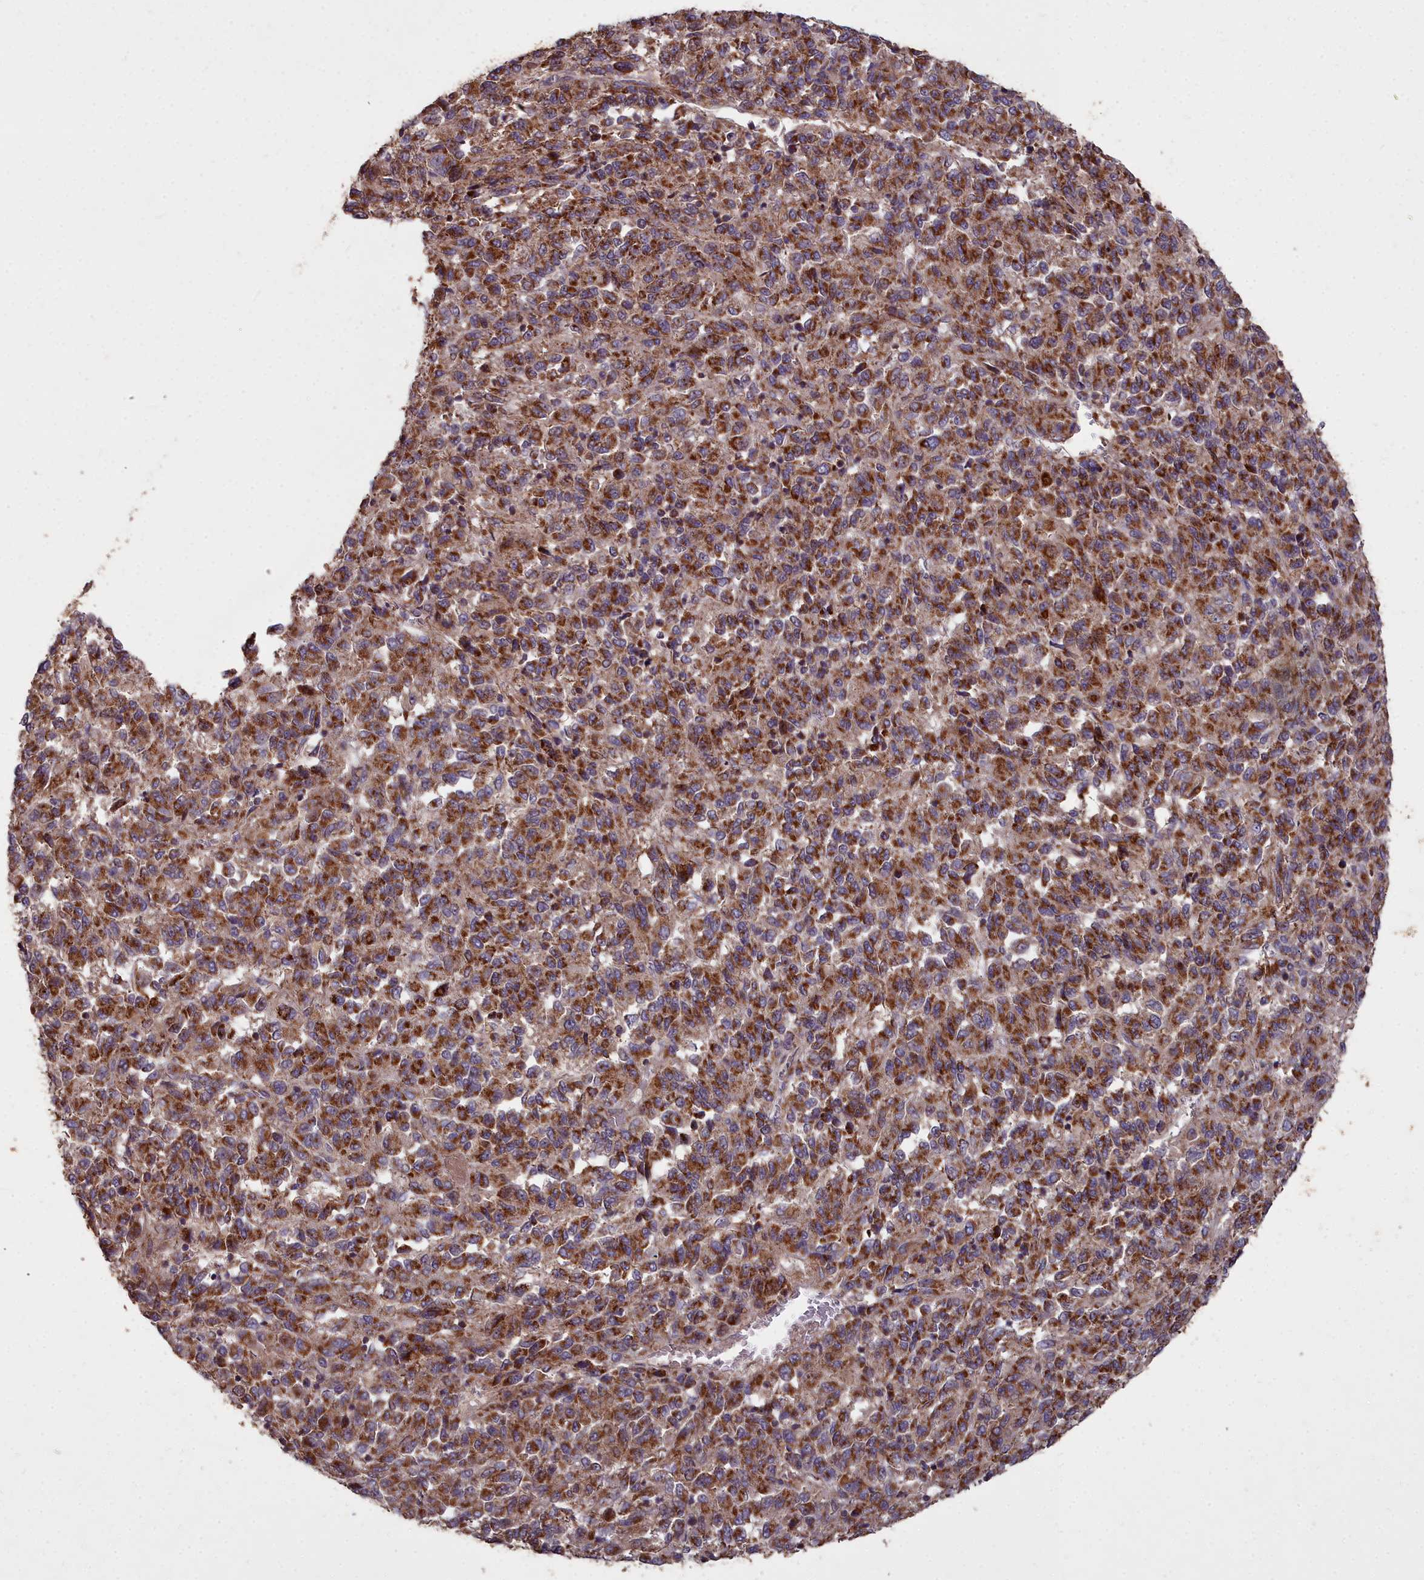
{"staining": {"intensity": "strong", "quantity": ">75%", "location": "cytoplasmic/membranous"}, "tissue": "melanoma", "cell_type": "Tumor cells", "image_type": "cancer", "snomed": [{"axis": "morphology", "description": "Malignant melanoma, Metastatic site"}, {"axis": "topography", "description": "Lung"}], "caption": "Melanoma stained with a protein marker shows strong staining in tumor cells.", "gene": "COX11", "patient": {"sex": "male", "age": 64}}